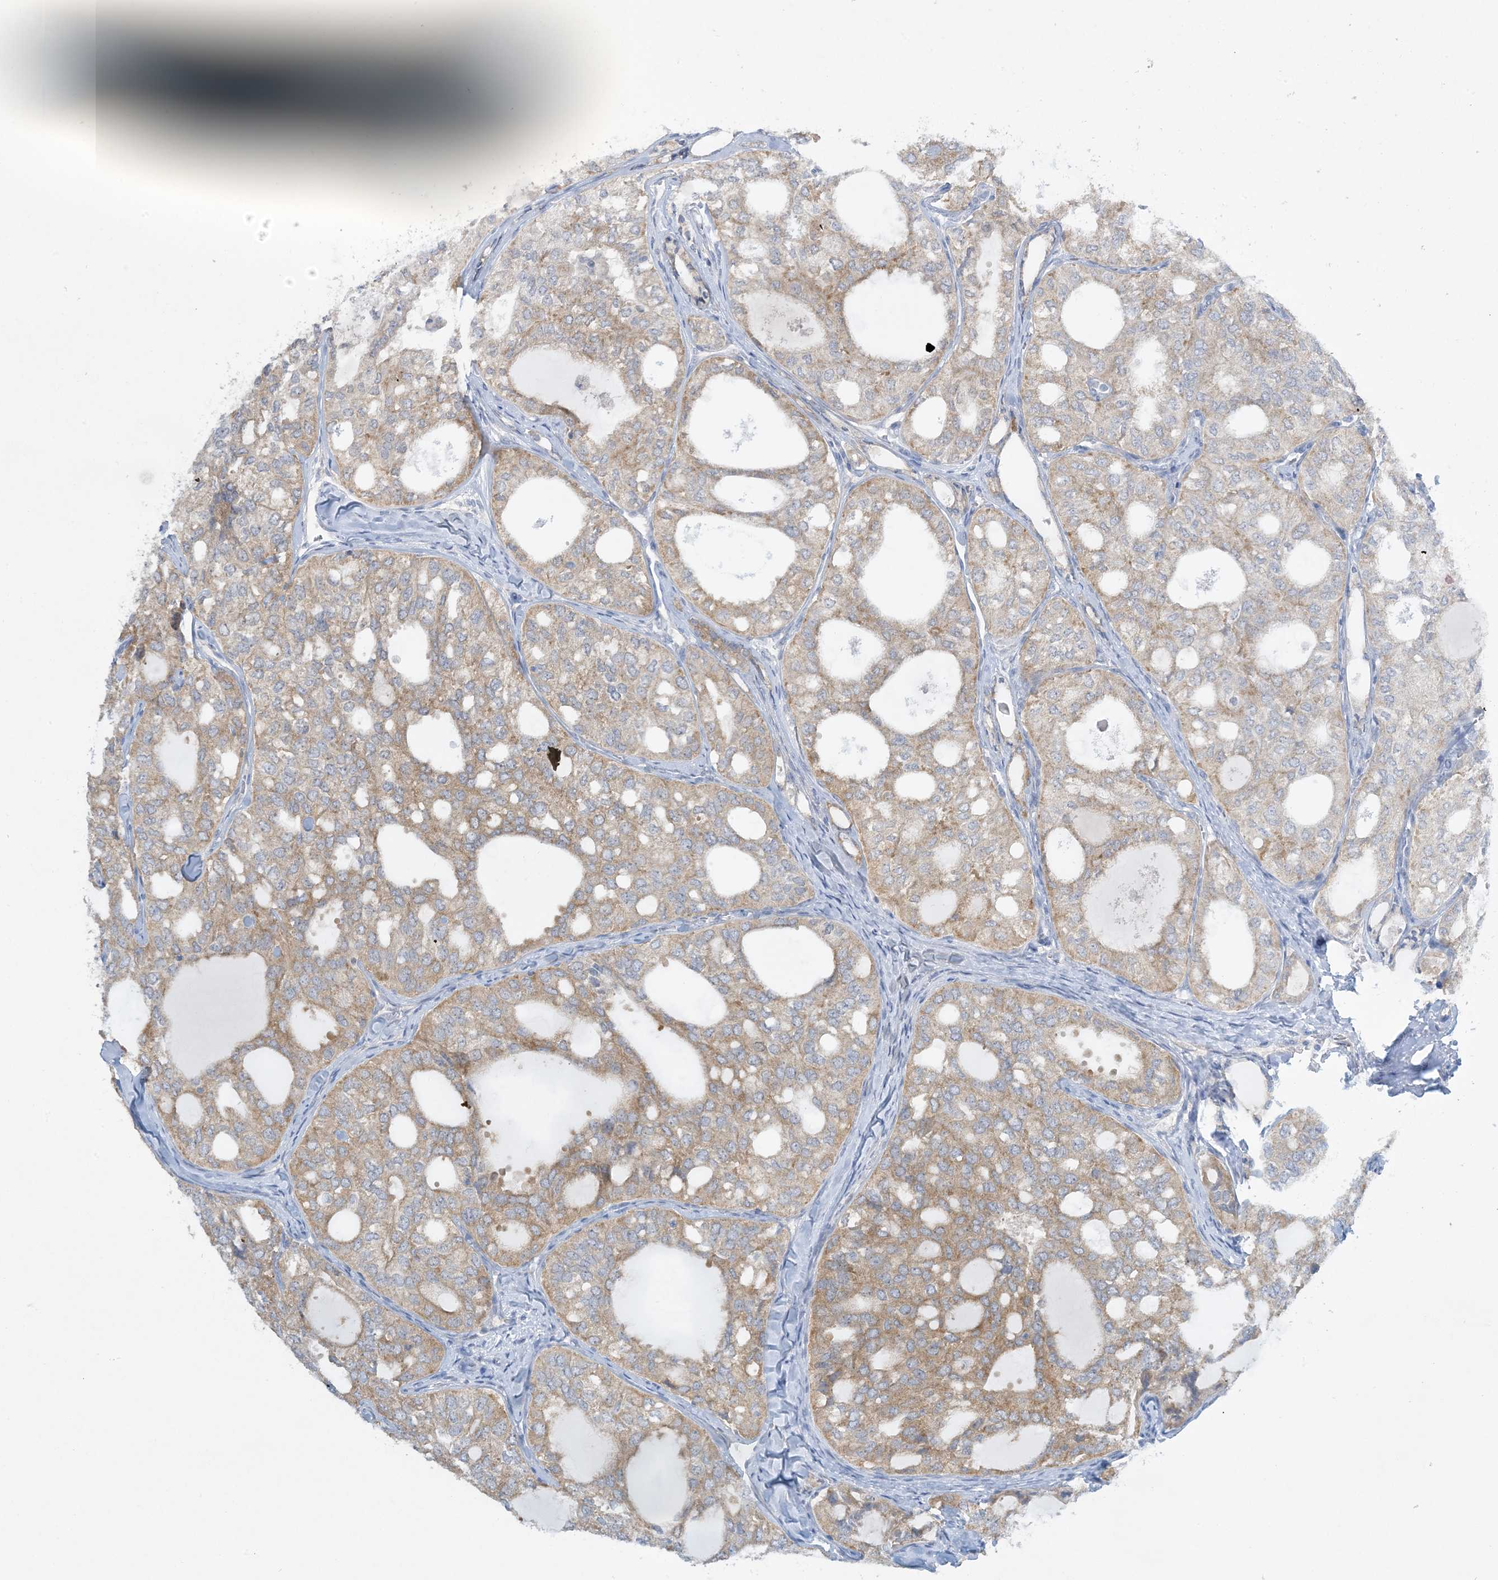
{"staining": {"intensity": "moderate", "quantity": "25%-75%", "location": "cytoplasmic/membranous"}, "tissue": "thyroid cancer", "cell_type": "Tumor cells", "image_type": "cancer", "snomed": [{"axis": "morphology", "description": "Follicular adenoma carcinoma, NOS"}, {"axis": "topography", "description": "Thyroid gland"}], "caption": "Protein staining reveals moderate cytoplasmic/membranous positivity in about 25%-75% of tumor cells in thyroid cancer.", "gene": "MRPS18A", "patient": {"sex": "male", "age": 75}}